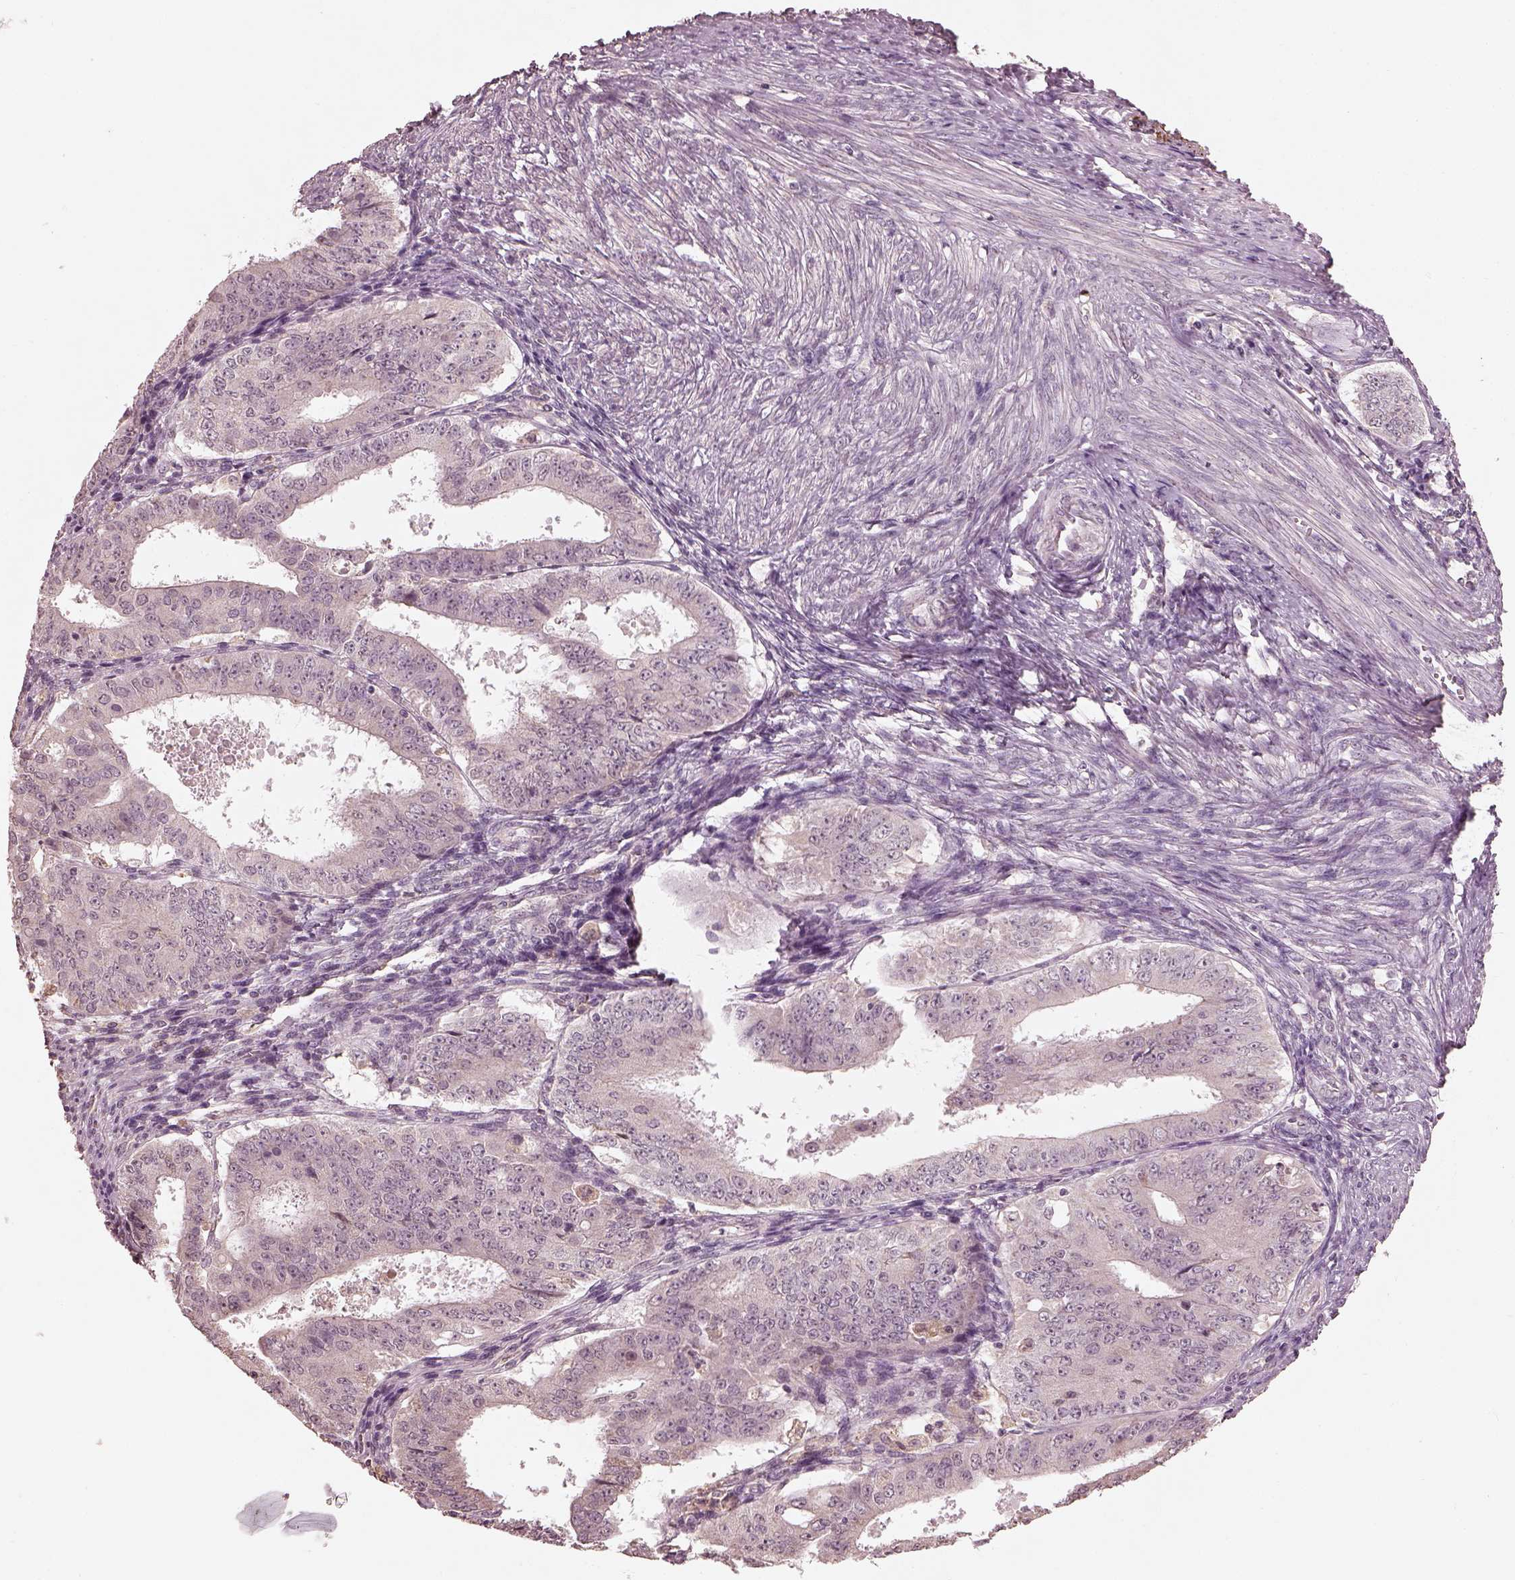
{"staining": {"intensity": "negative", "quantity": "none", "location": "none"}, "tissue": "ovarian cancer", "cell_type": "Tumor cells", "image_type": "cancer", "snomed": [{"axis": "morphology", "description": "Carcinoma, endometroid"}, {"axis": "topography", "description": "Ovary"}], "caption": "High power microscopy image of an immunohistochemistry (IHC) histopathology image of ovarian endometroid carcinoma, revealing no significant positivity in tumor cells.", "gene": "CALR3", "patient": {"sex": "female", "age": 42}}